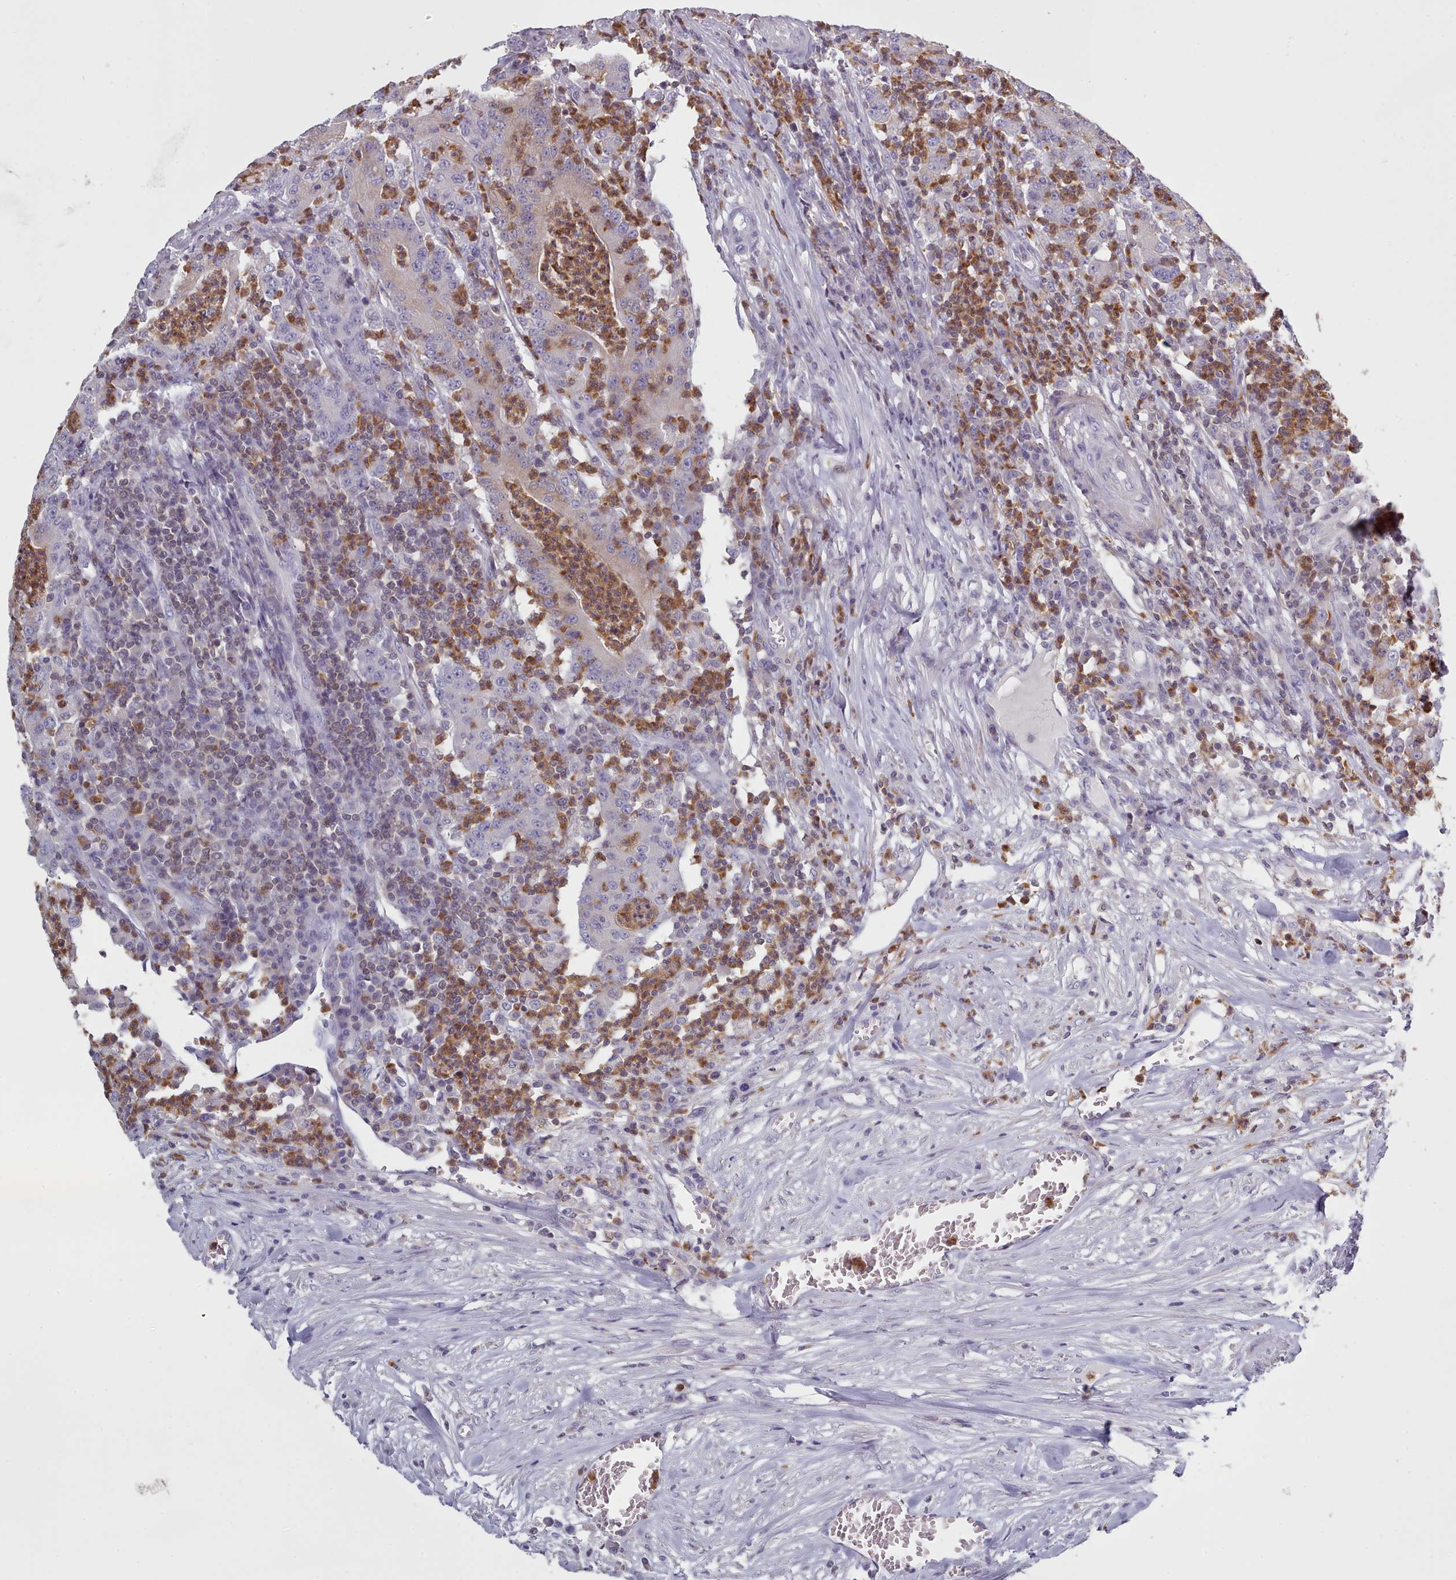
{"staining": {"intensity": "weak", "quantity": "<25%", "location": "cytoplasmic/membranous"}, "tissue": "colorectal cancer", "cell_type": "Tumor cells", "image_type": "cancer", "snomed": [{"axis": "morphology", "description": "Adenocarcinoma, NOS"}, {"axis": "topography", "description": "Colon"}], "caption": "Tumor cells are negative for brown protein staining in colorectal cancer.", "gene": "RAC2", "patient": {"sex": "male", "age": 83}}